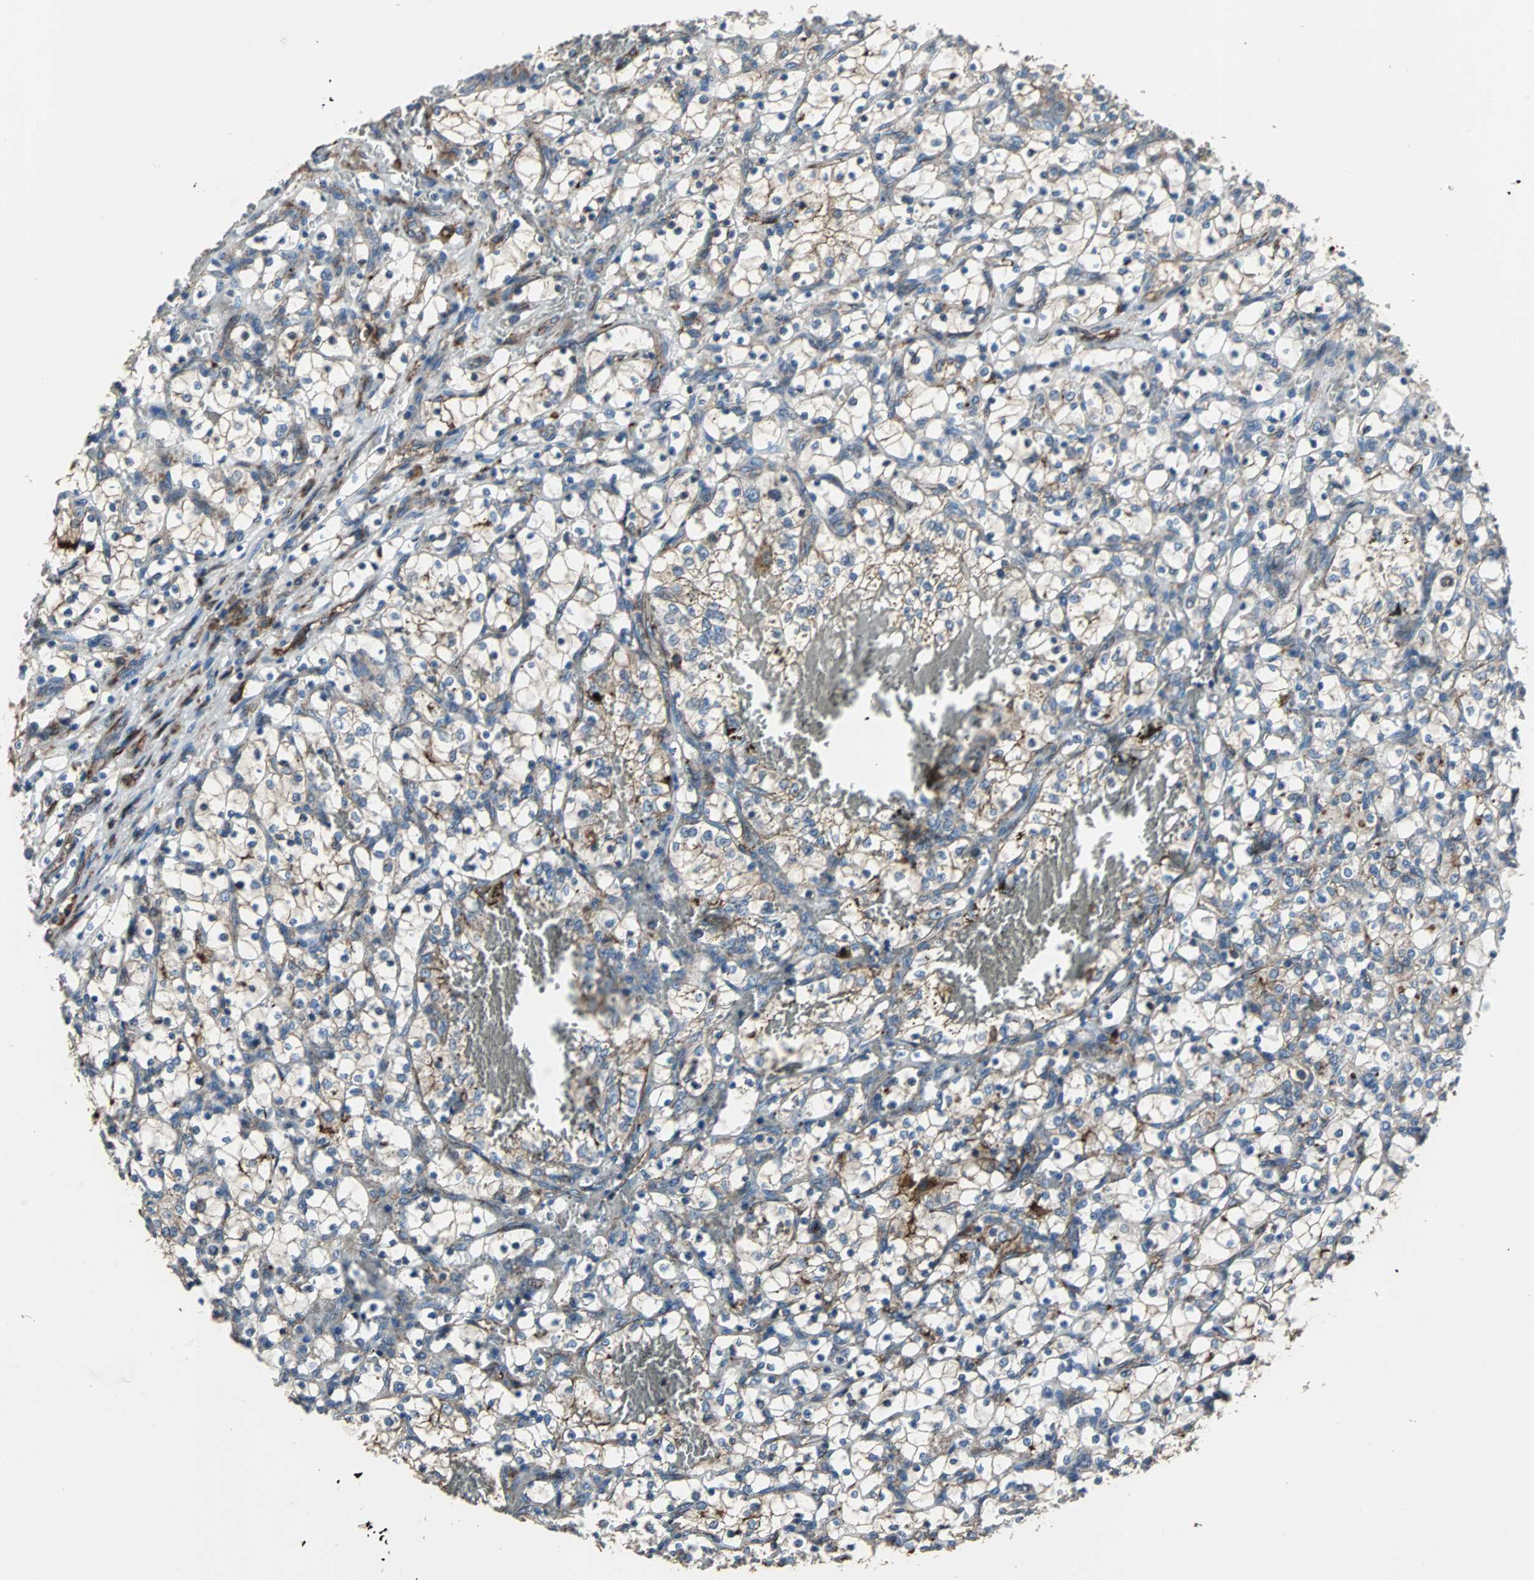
{"staining": {"intensity": "weak", "quantity": ">75%", "location": "cytoplasmic/membranous"}, "tissue": "renal cancer", "cell_type": "Tumor cells", "image_type": "cancer", "snomed": [{"axis": "morphology", "description": "Adenocarcinoma, NOS"}, {"axis": "topography", "description": "Kidney"}], "caption": "Tumor cells exhibit weak cytoplasmic/membranous positivity in about >75% of cells in renal cancer (adenocarcinoma).", "gene": "F11R", "patient": {"sex": "female", "age": 69}}